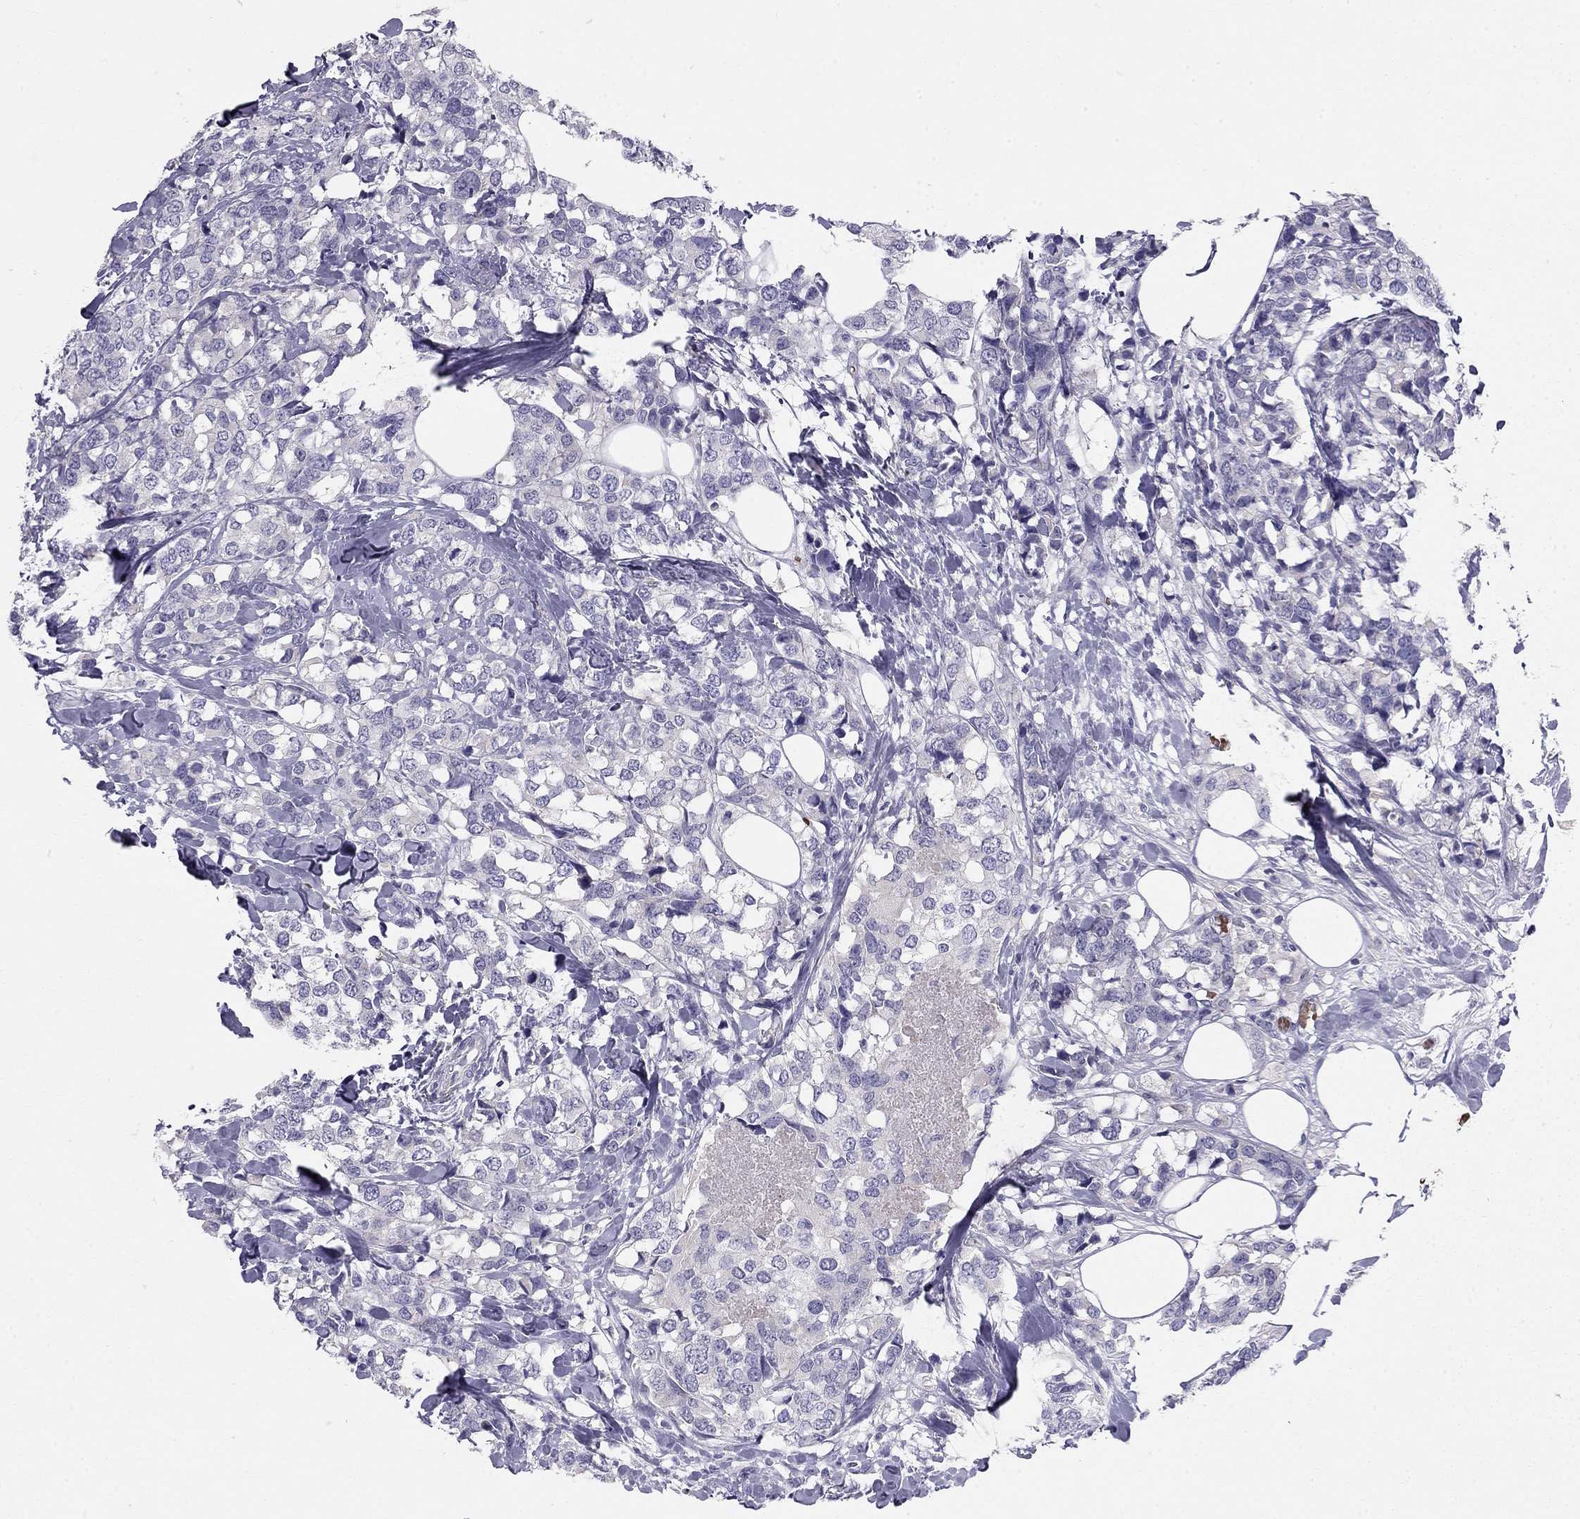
{"staining": {"intensity": "negative", "quantity": "none", "location": "none"}, "tissue": "breast cancer", "cell_type": "Tumor cells", "image_type": "cancer", "snomed": [{"axis": "morphology", "description": "Lobular carcinoma"}, {"axis": "topography", "description": "Breast"}], "caption": "Histopathology image shows no significant protein positivity in tumor cells of breast cancer (lobular carcinoma).", "gene": "RHD", "patient": {"sex": "female", "age": 59}}